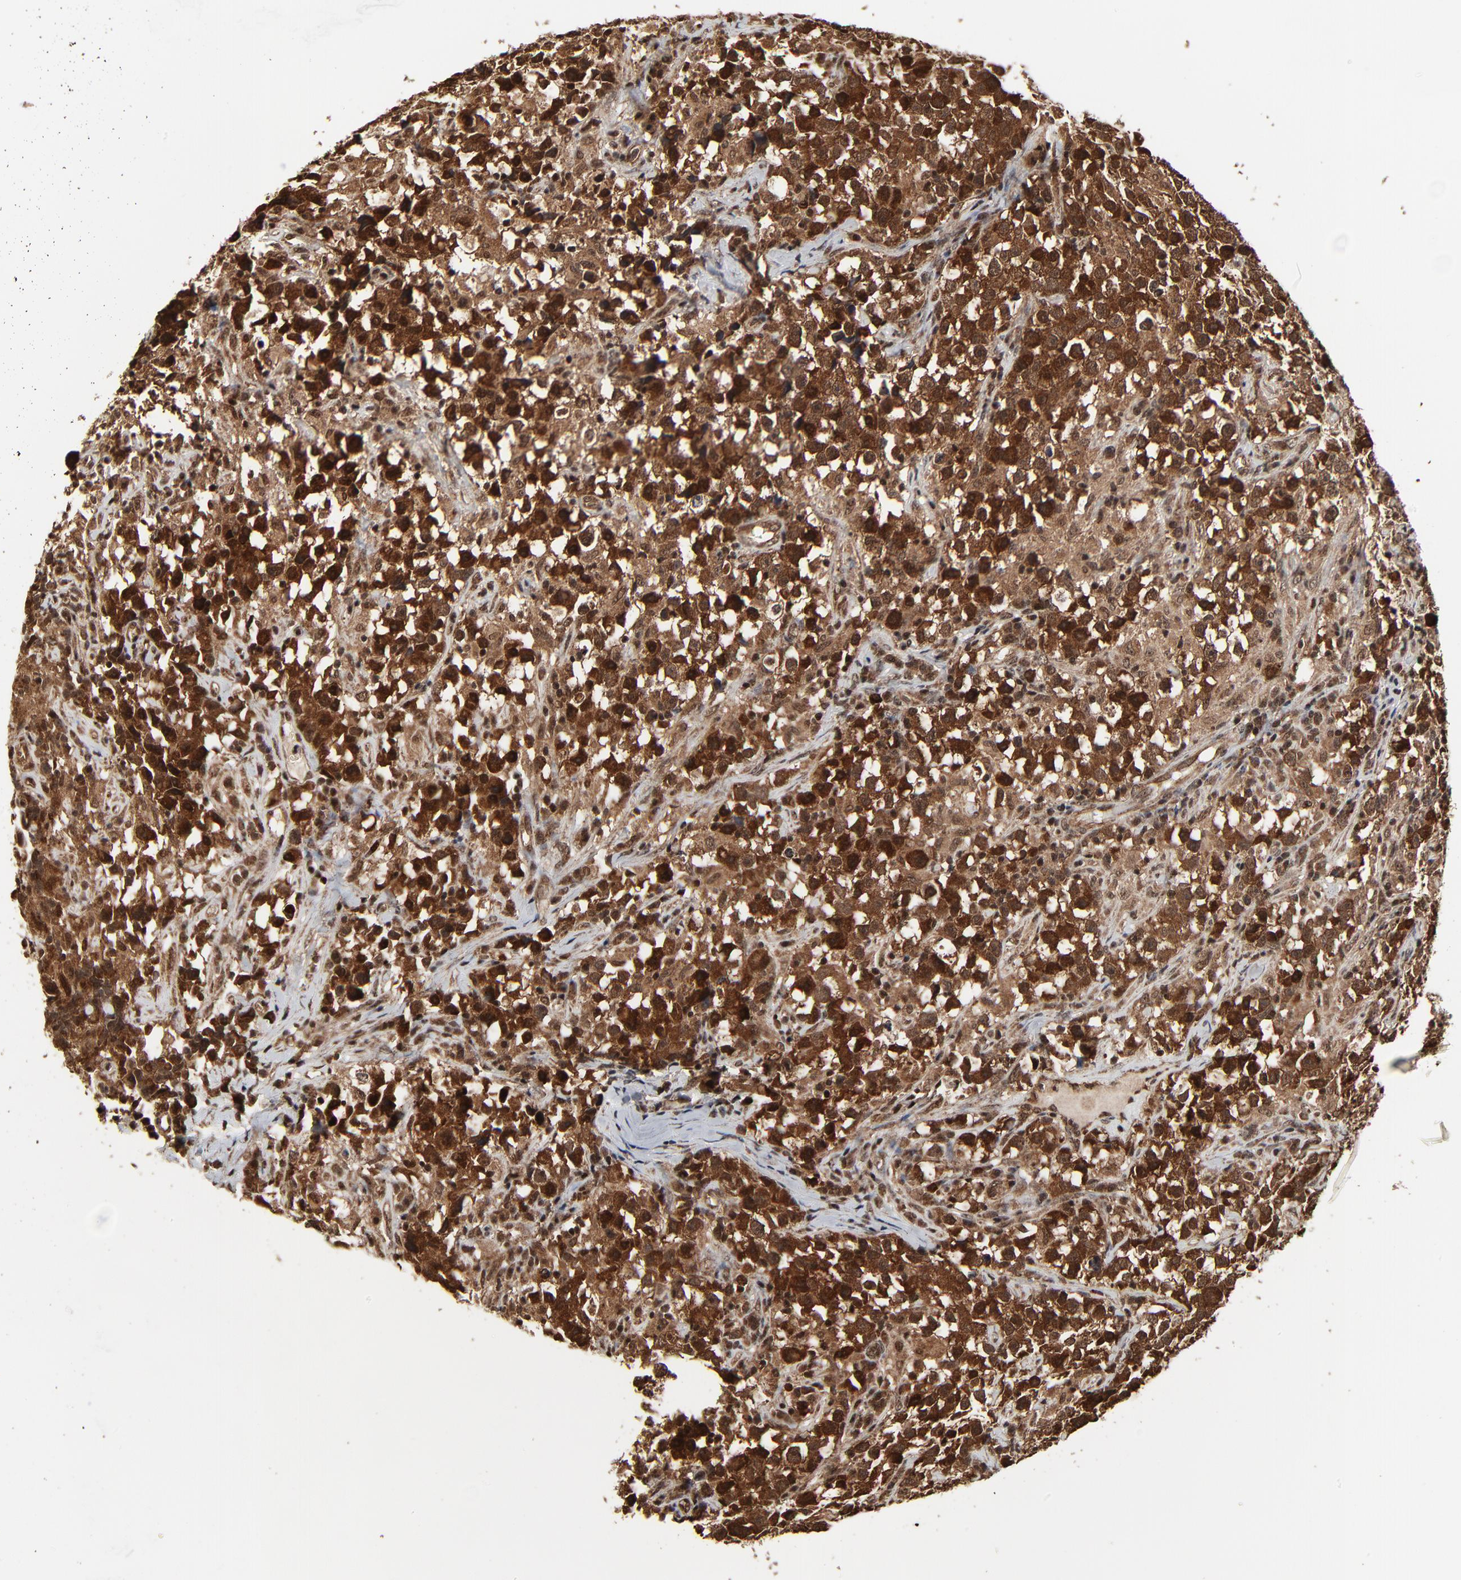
{"staining": {"intensity": "strong", "quantity": ">75%", "location": "cytoplasmic/membranous,nuclear"}, "tissue": "testis cancer", "cell_type": "Tumor cells", "image_type": "cancer", "snomed": [{"axis": "morphology", "description": "Seminoma, NOS"}, {"axis": "topography", "description": "Testis"}], "caption": "Human seminoma (testis) stained with a brown dye exhibits strong cytoplasmic/membranous and nuclear positive expression in about >75% of tumor cells.", "gene": "RHOJ", "patient": {"sex": "male", "age": 33}}